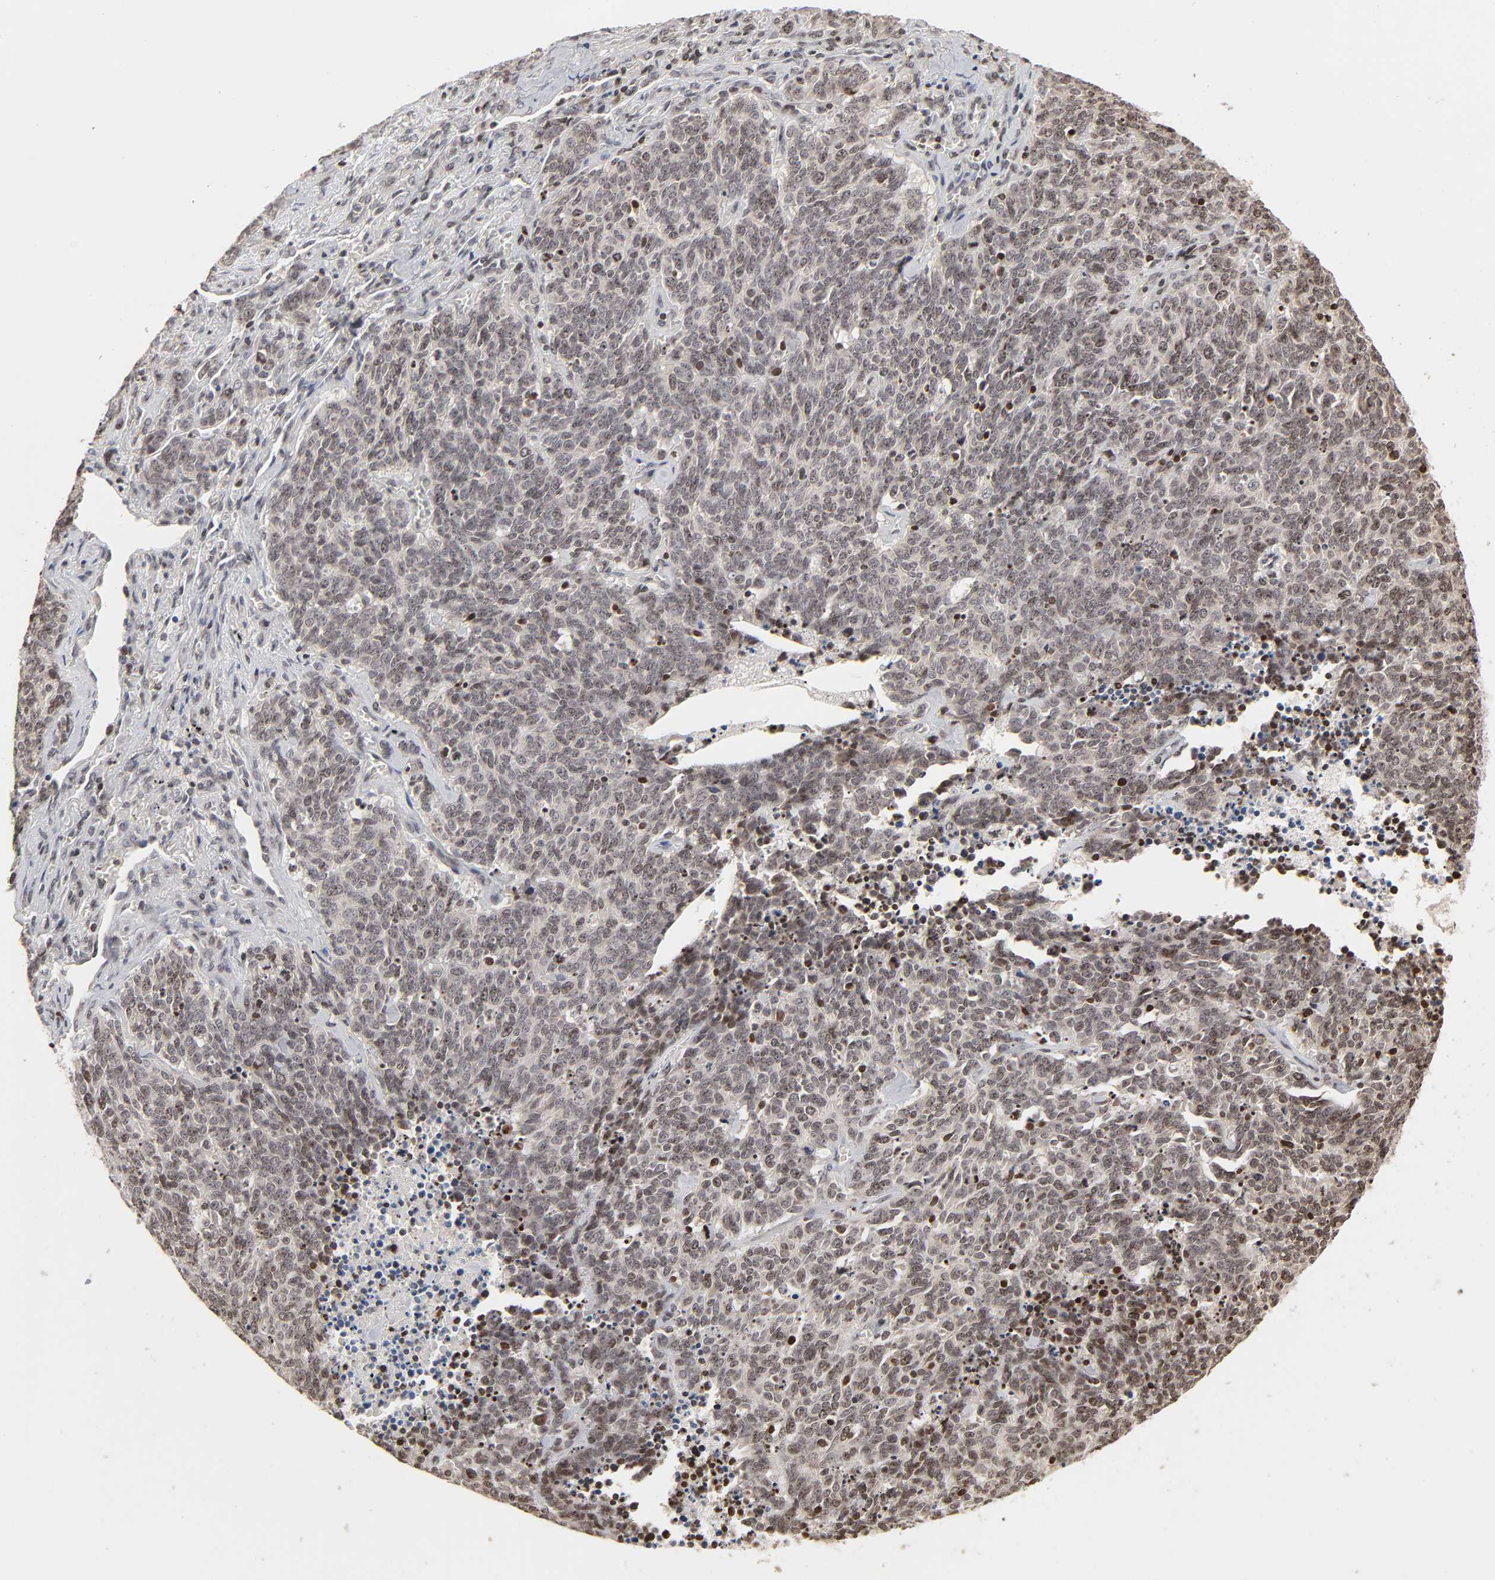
{"staining": {"intensity": "weak", "quantity": "25%-75%", "location": "cytoplasmic/membranous"}, "tissue": "lung cancer", "cell_type": "Tumor cells", "image_type": "cancer", "snomed": [{"axis": "morphology", "description": "Neoplasm, malignant, NOS"}, {"axis": "topography", "description": "Lung"}], "caption": "Lung cancer stained with a protein marker displays weak staining in tumor cells.", "gene": "ZNF473", "patient": {"sex": "female", "age": 58}}